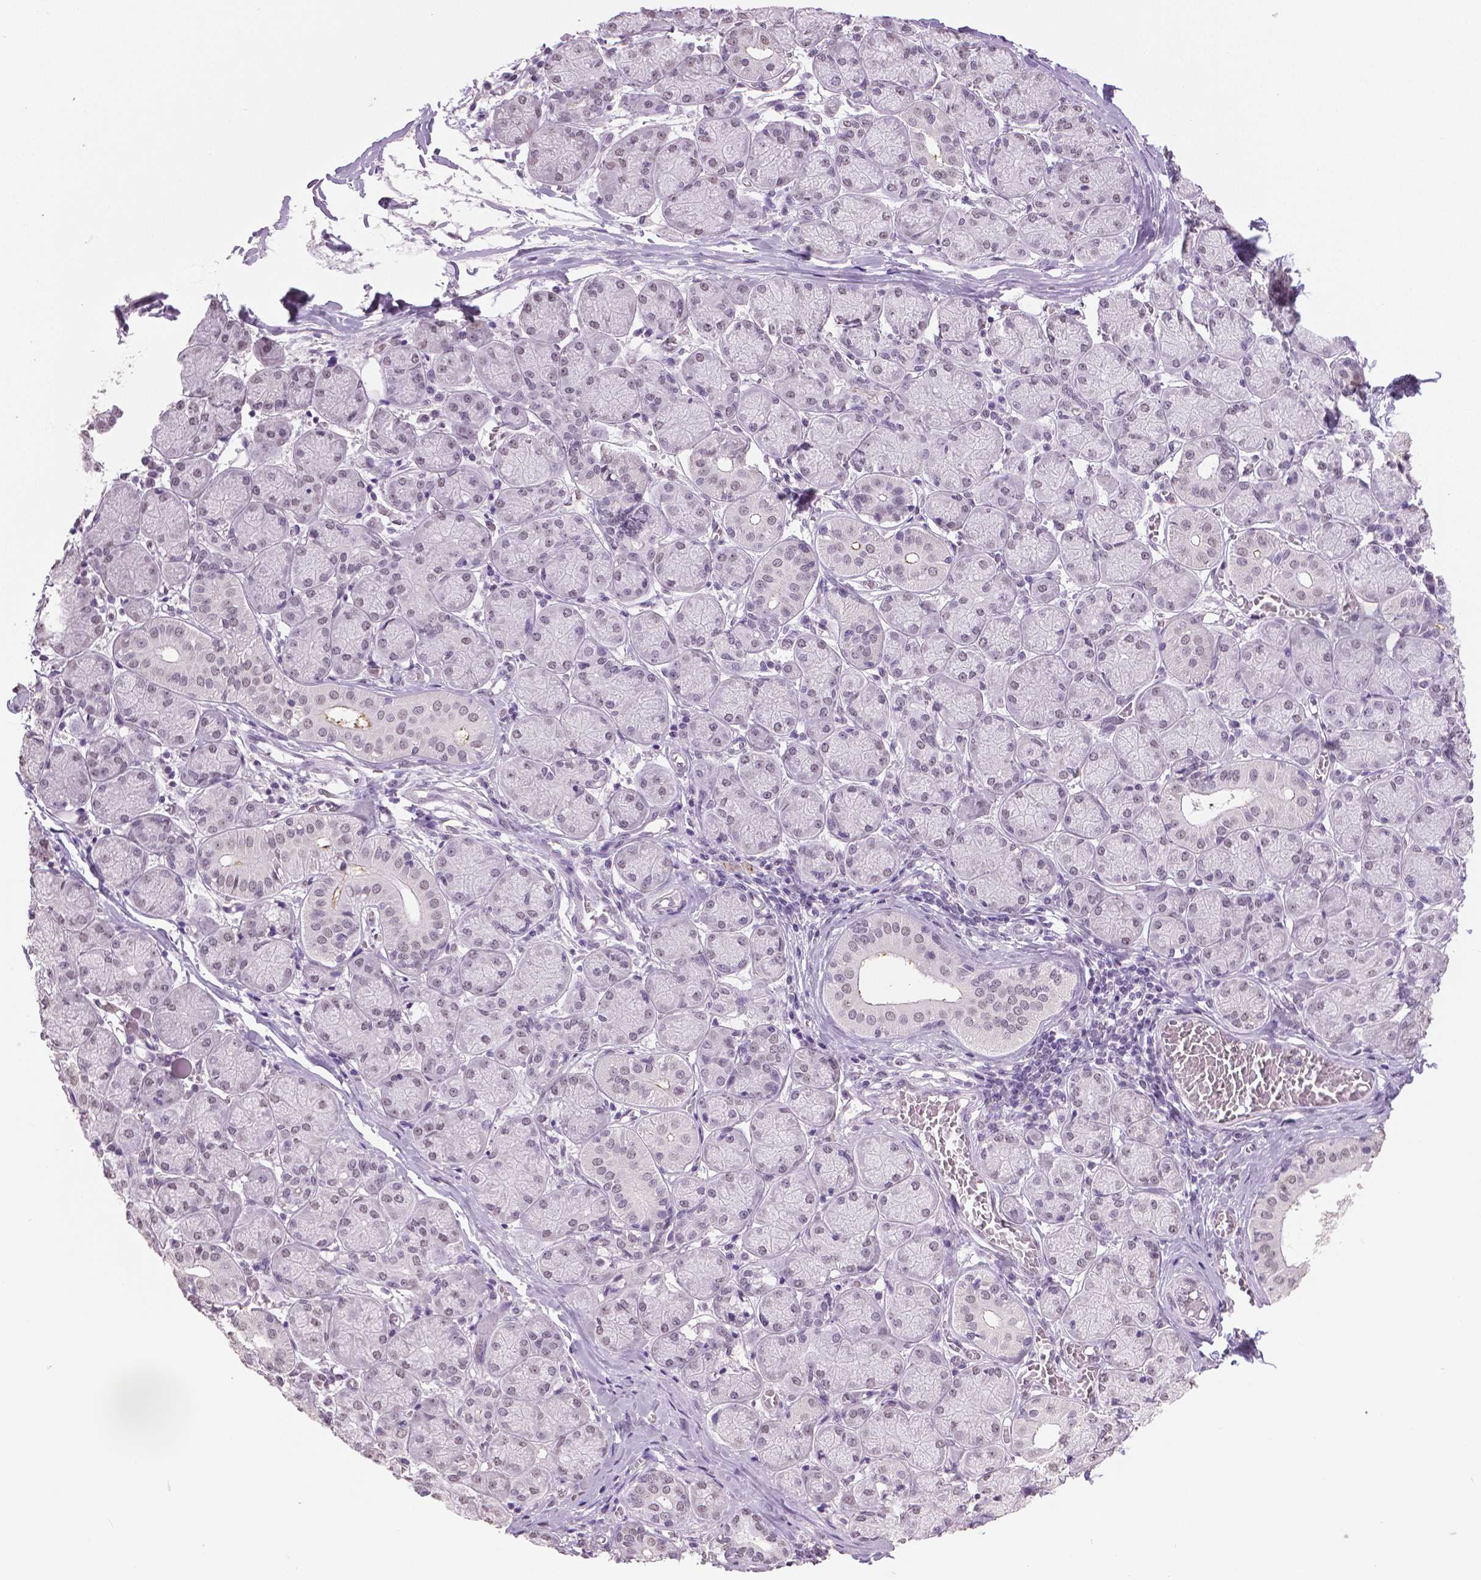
{"staining": {"intensity": "weak", "quantity": "<25%", "location": "nuclear"}, "tissue": "salivary gland", "cell_type": "Glandular cells", "image_type": "normal", "snomed": [{"axis": "morphology", "description": "Normal tissue, NOS"}, {"axis": "topography", "description": "Salivary gland"}, {"axis": "topography", "description": "Peripheral nerve tissue"}], "caption": "This photomicrograph is of unremarkable salivary gland stained with immunohistochemistry to label a protein in brown with the nuclei are counter-stained blue. There is no expression in glandular cells.", "gene": "IGF2BP1", "patient": {"sex": "female", "age": 24}}